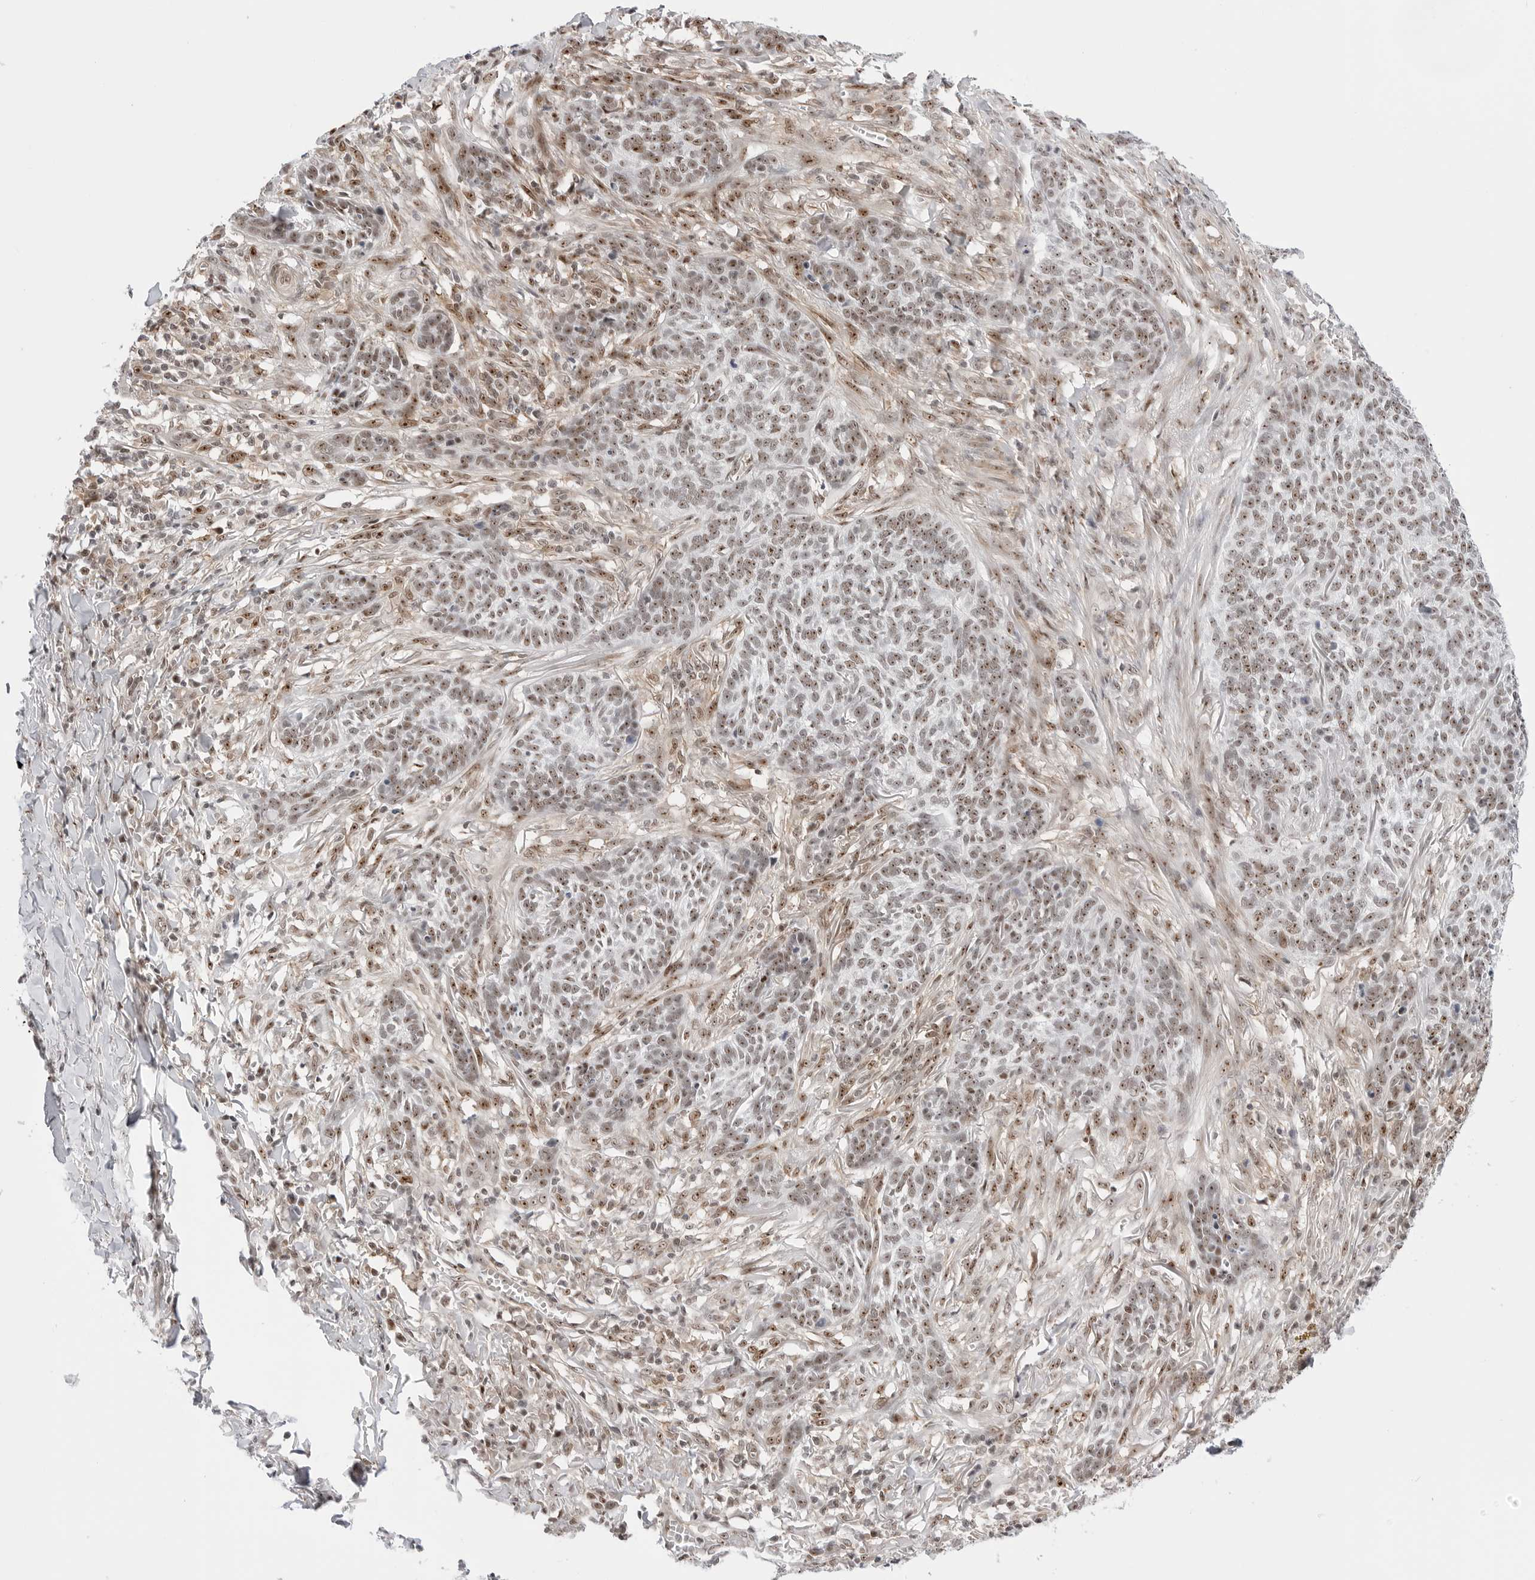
{"staining": {"intensity": "moderate", "quantity": ">75%", "location": "nuclear"}, "tissue": "skin cancer", "cell_type": "Tumor cells", "image_type": "cancer", "snomed": [{"axis": "morphology", "description": "Basal cell carcinoma"}, {"axis": "topography", "description": "Skin"}], "caption": "Immunohistochemistry (DAB) staining of human skin basal cell carcinoma displays moderate nuclear protein staining in about >75% of tumor cells.", "gene": "C1orf162", "patient": {"sex": "male", "age": 85}}